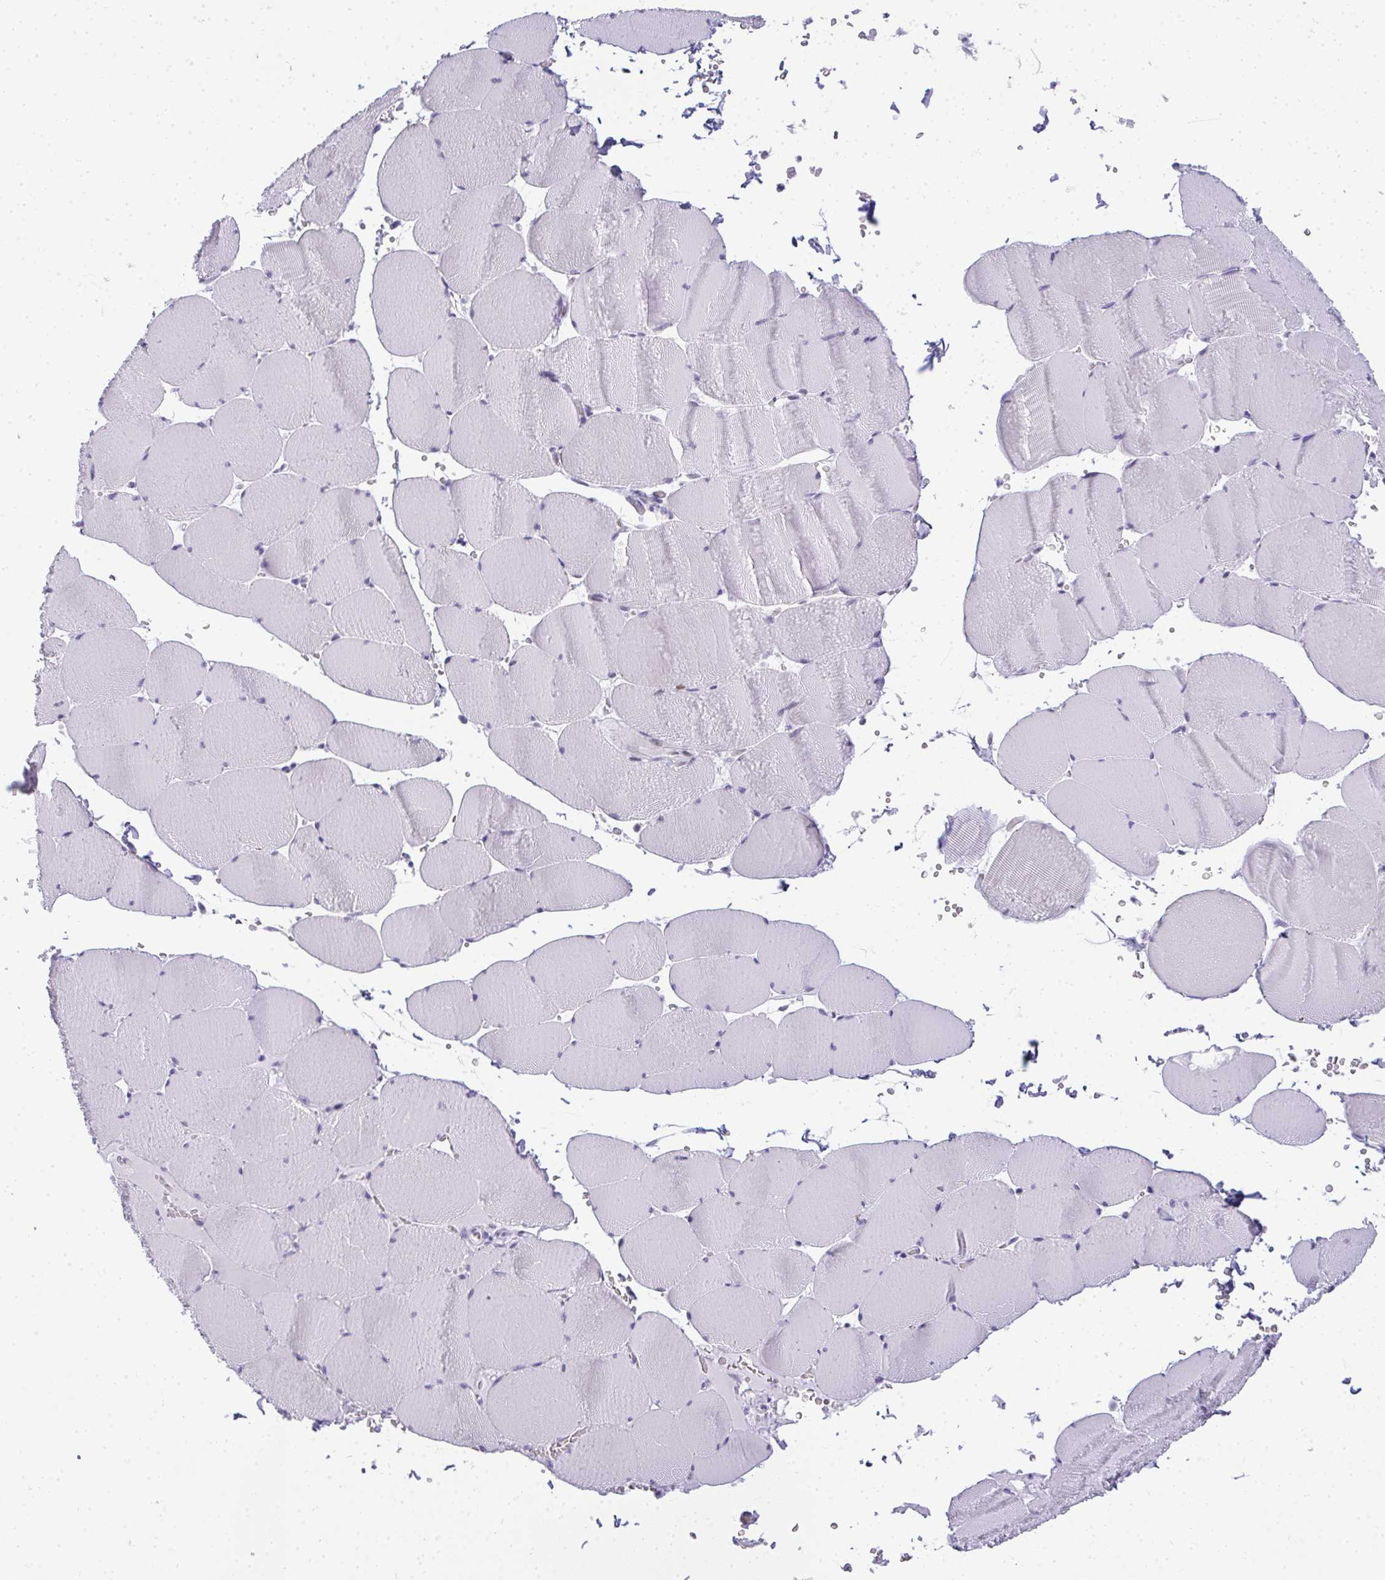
{"staining": {"intensity": "negative", "quantity": "none", "location": "none"}, "tissue": "skeletal muscle", "cell_type": "Myocytes", "image_type": "normal", "snomed": [{"axis": "morphology", "description": "Normal tissue, NOS"}, {"axis": "topography", "description": "Skeletal muscle"}, {"axis": "topography", "description": "Head-Neck"}], "caption": "A histopathology image of skeletal muscle stained for a protein shows no brown staining in myocytes. (DAB (3,3'-diaminobenzidine) IHC, high magnification).", "gene": "PLA2G1B", "patient": {"sex": "male", "age": 66}}